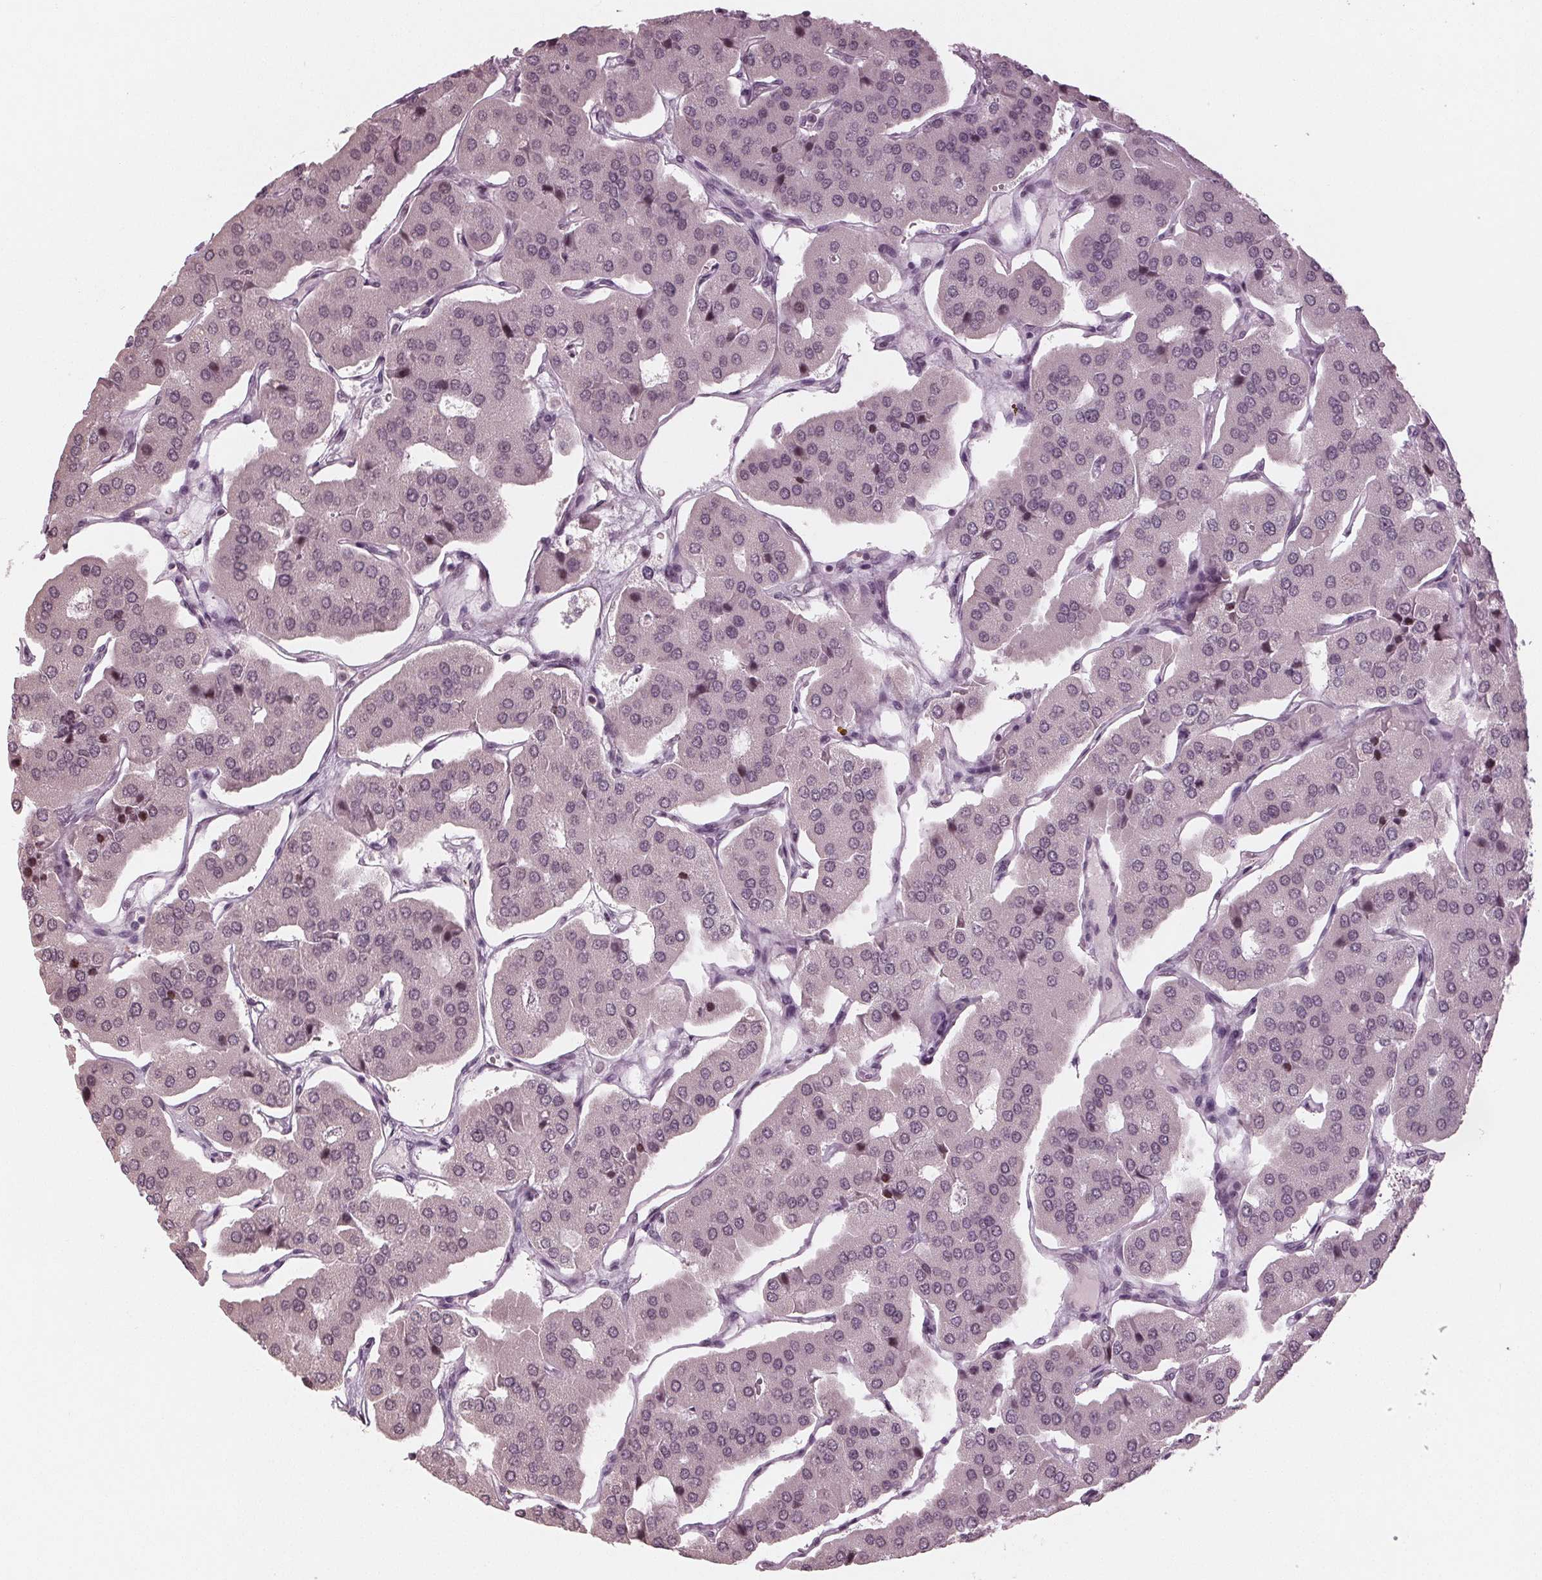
{"staining": {"intensity": "negative", "quantity": "none", "location": "none"}, "tissue": "parathyroid gland", "cell_type": "Glandular cells", "image_type": "normal", "snomed": [{"axis": "morphology", "description": "Normal tissue, NOS"}, {"axis": "morphology", "description": "Adenoma, NOS"}, {"axis": "topography", "description": "Parathyroid gland"}], "caption": "Benign parathyroid gland was stained to show a protein in brown. There is no significant staining in glandular cells.", "gene": "ADPRHL1", "patient": {"sex": "female", "age": 86}}